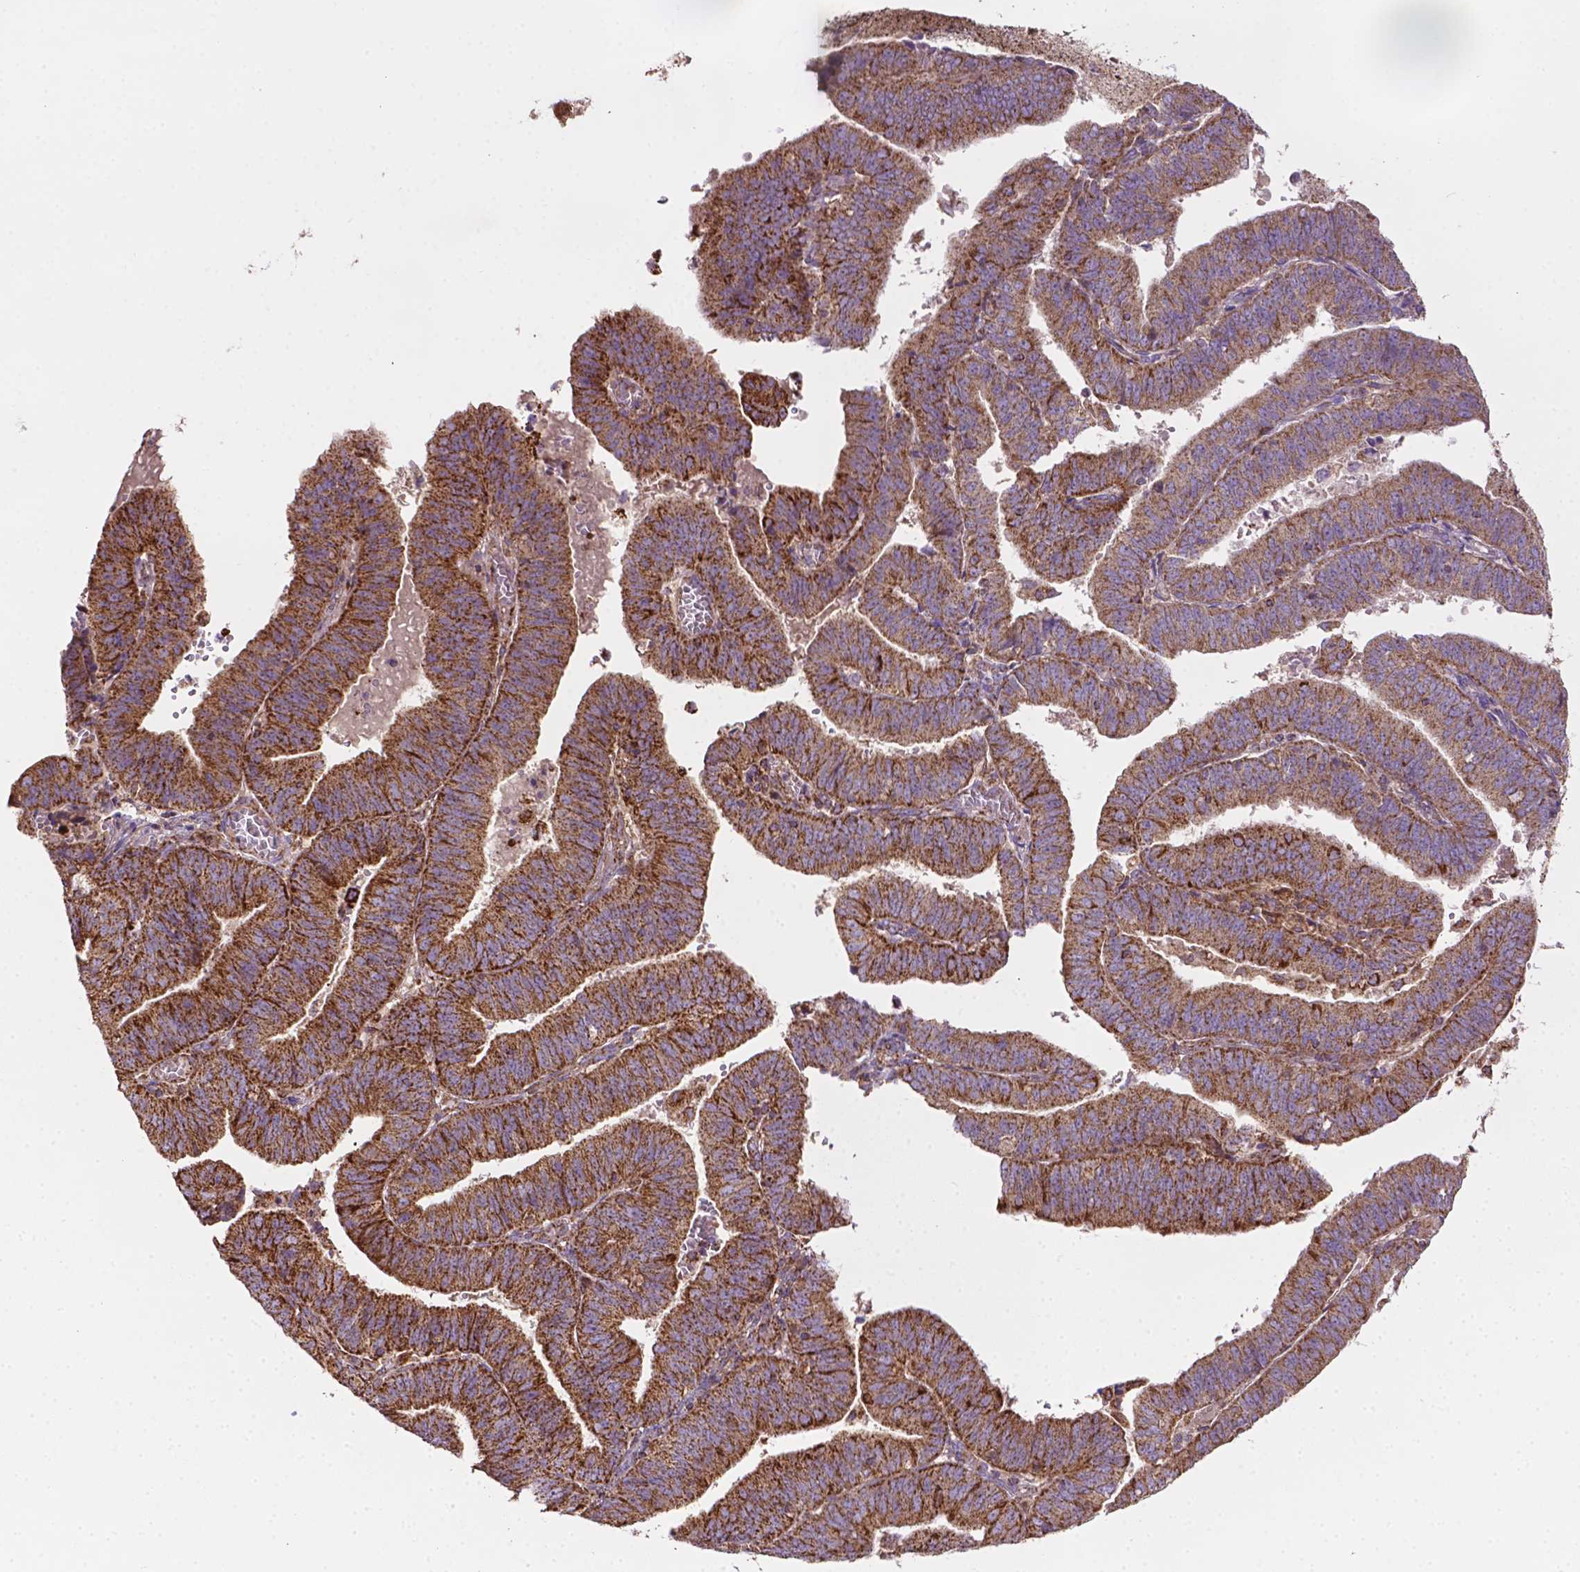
{"staining": {"intensity": "strong", "quantity": ">75%", "location": "cytoplasmic/membranous"}, "tissue": "endometrial cancer", "cell_type": "Tumor cells", "image_type": "cancer", "snomed": [{"axis": "morphology", "description": "Adenocarcinoma, NOS"}, {"axis": "topography", "description": "Endometrium"}], "caption": "Strong cytoplasmic/membranous protein positivity is present in approximately >75% of tumor cells in endometrial cancer.", "gene": "ILVBL", "patient": {"sex": "female", "age": 82}}